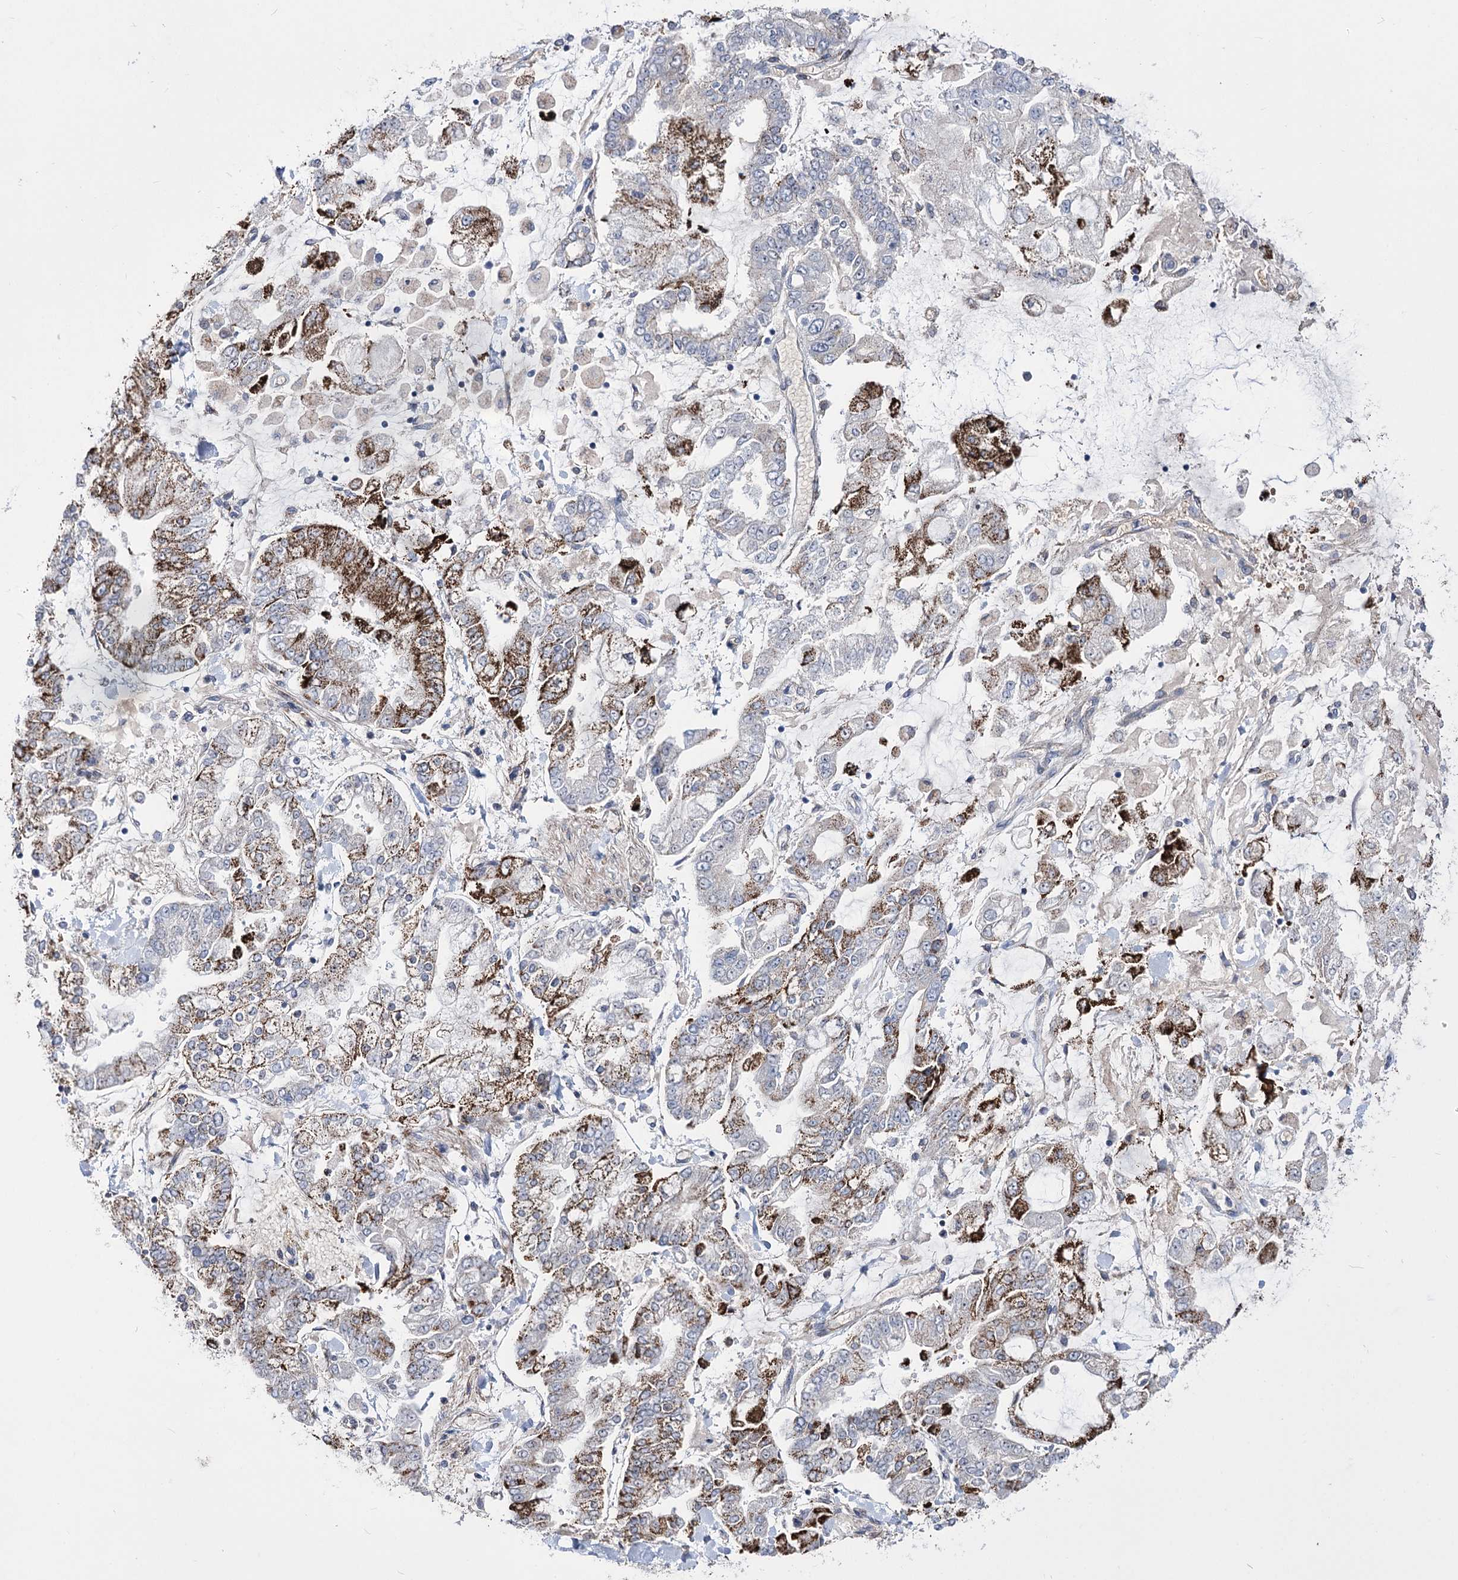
{"staining": {"intensity": "moderate", "quantity": "25%-75%", "location": "cytoplasmic/membranous"}, "tissue": "stomach cancer", "cell_type": "Tumor cells", "image_type": "cancer", "snomed": [{"axis": "morphology", "description": "Normal tissue, NOS"}, {"axis": "morphology", "description": "Adenocarcinoma, NOS"}, {"axis": "topography", "description": "Stomach, upper"}, {"axis": "topography", "description": "Stomach"}], "caption": "A micrograph of adenocarcinoma (stomach) stained for a protein shows moderate cytoplasmic/membranous brown staining in tumor cells.", "gene": "OSBPL5", "patient": {"sex": "male", "age": 76}}